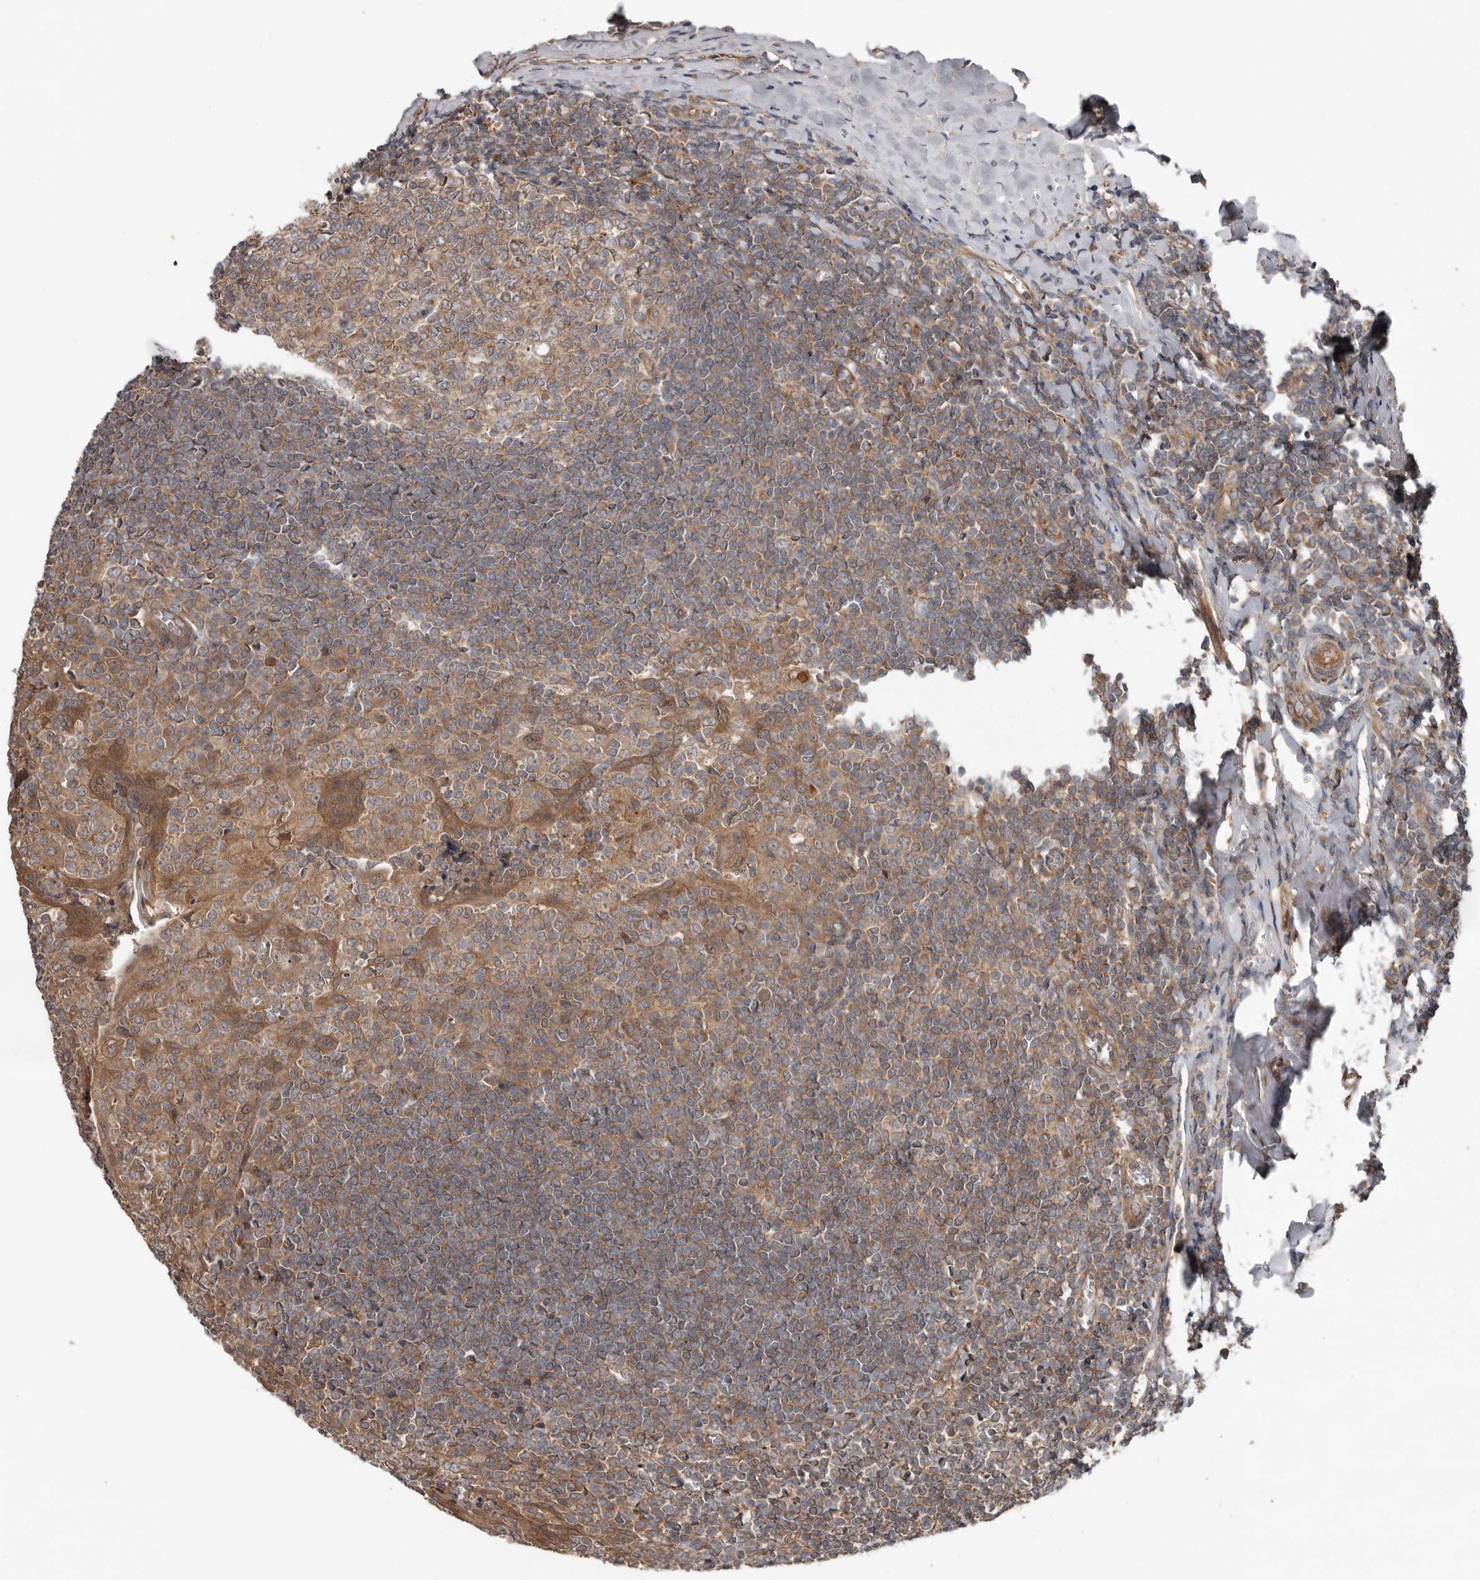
{"staining": {"intensity": "moderate", "quantity": "<25%", "location": "cytoplasmic/membranous"}, "tissue": "tonsil", "cell_type": "Germinal center cells", "image_type": "normal", "snomed": [{"axis": "morphology", "description": "Normal tissue, NOS"}, {"axis": "topography", "description": "Tonsil"}], "caption": "Protein analysis of benign tonsil reveals moderate cytoplasmic/membranous staining in about <25% of germinal center cells.", "gene": "DNAJB4", "patient": {"sex": "male", "age": 27}}